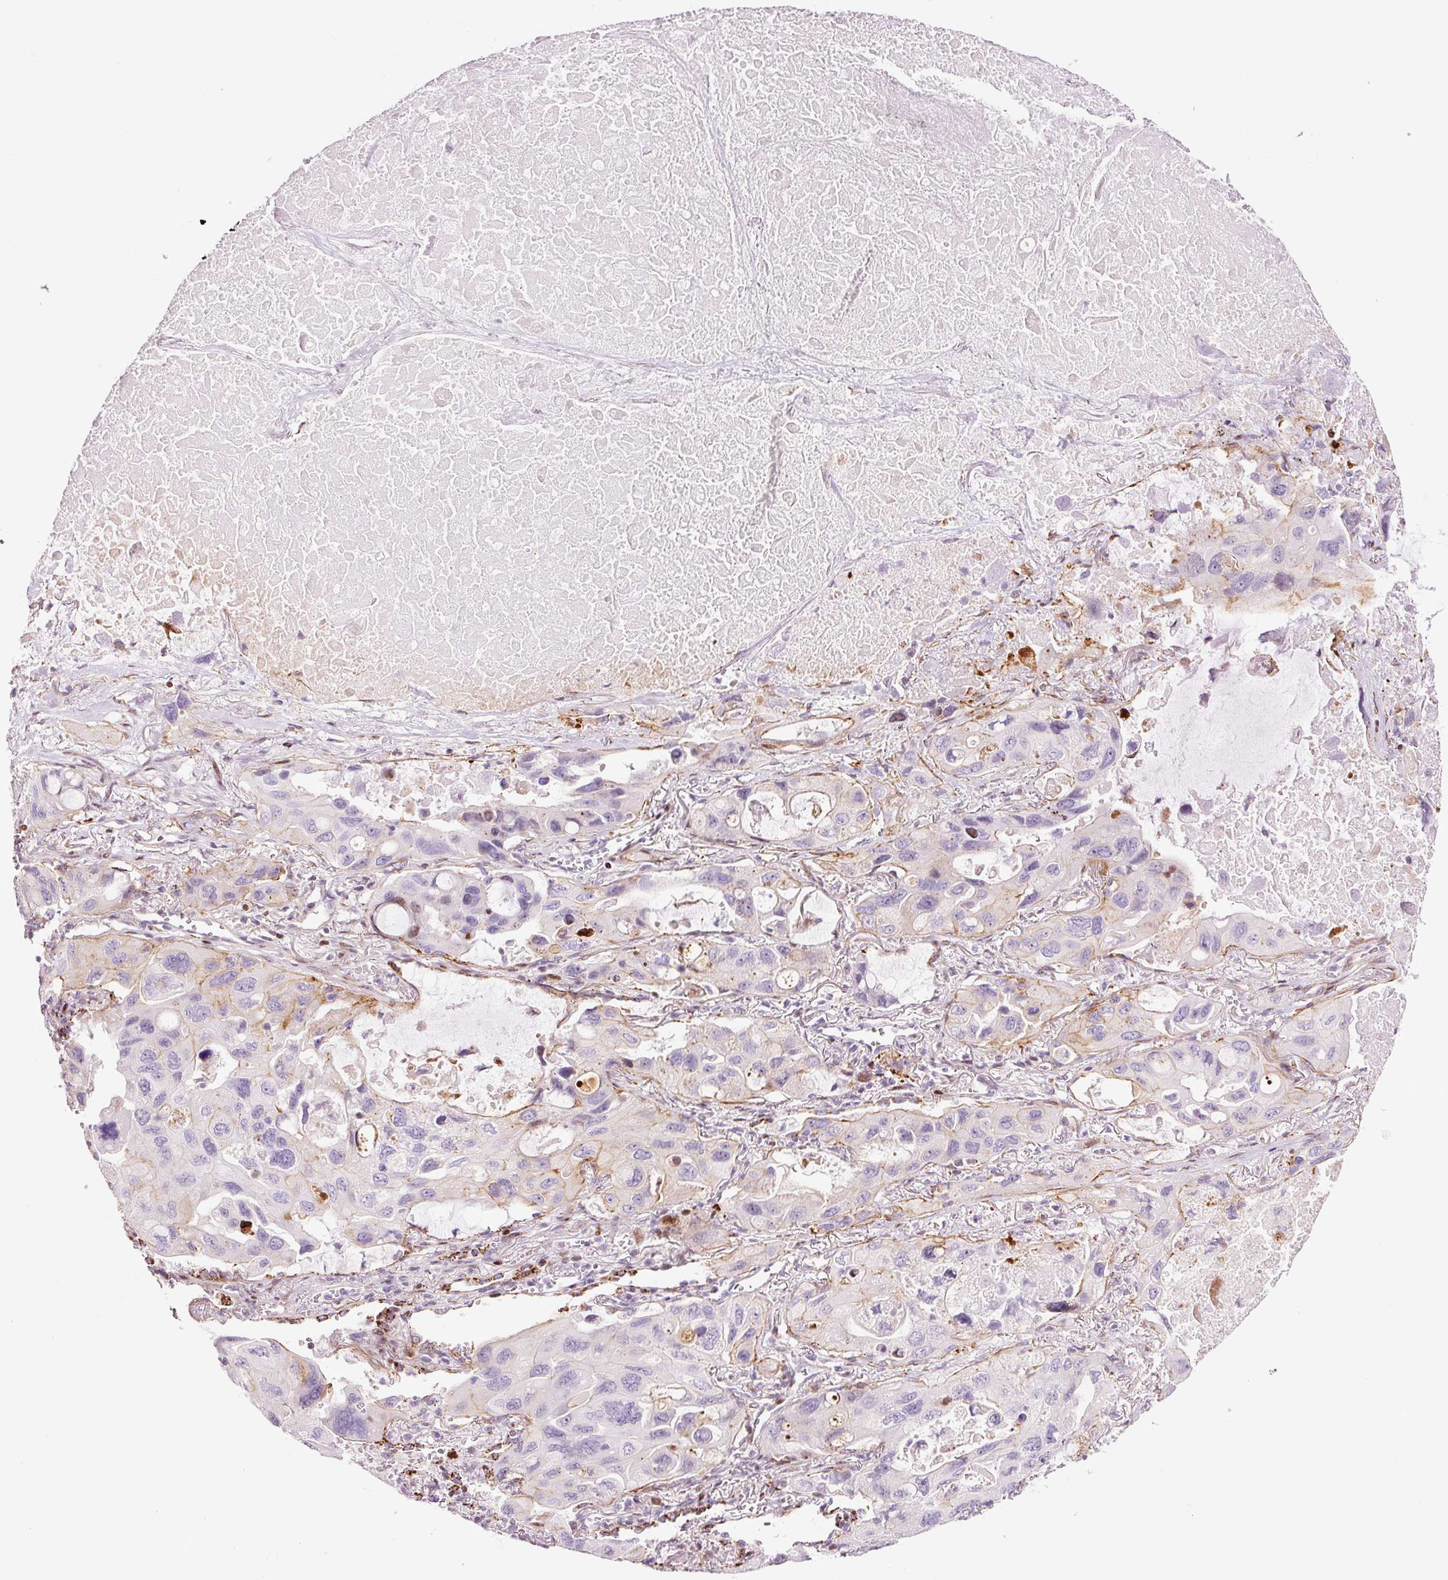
{"staining": {"intensity": "negative", "quantity": "none", "location": "none"}, "tissue": "lung cancer", "cell_type": "Tumor cells", "image_type": "cancer", "snomed": [{"axis": "morphology", "description": "Squamous cell carcinoma, NOS"}, {"axis": "topography", "description": "Lung"}], "caption": "A micrograph of lung cancer (squamous cell carcinoma) stained for a protein reveals no brown staining in tumor cells.", "gene": "ANKRD20A1", "patient": {"sex": "female", "age": 73}}